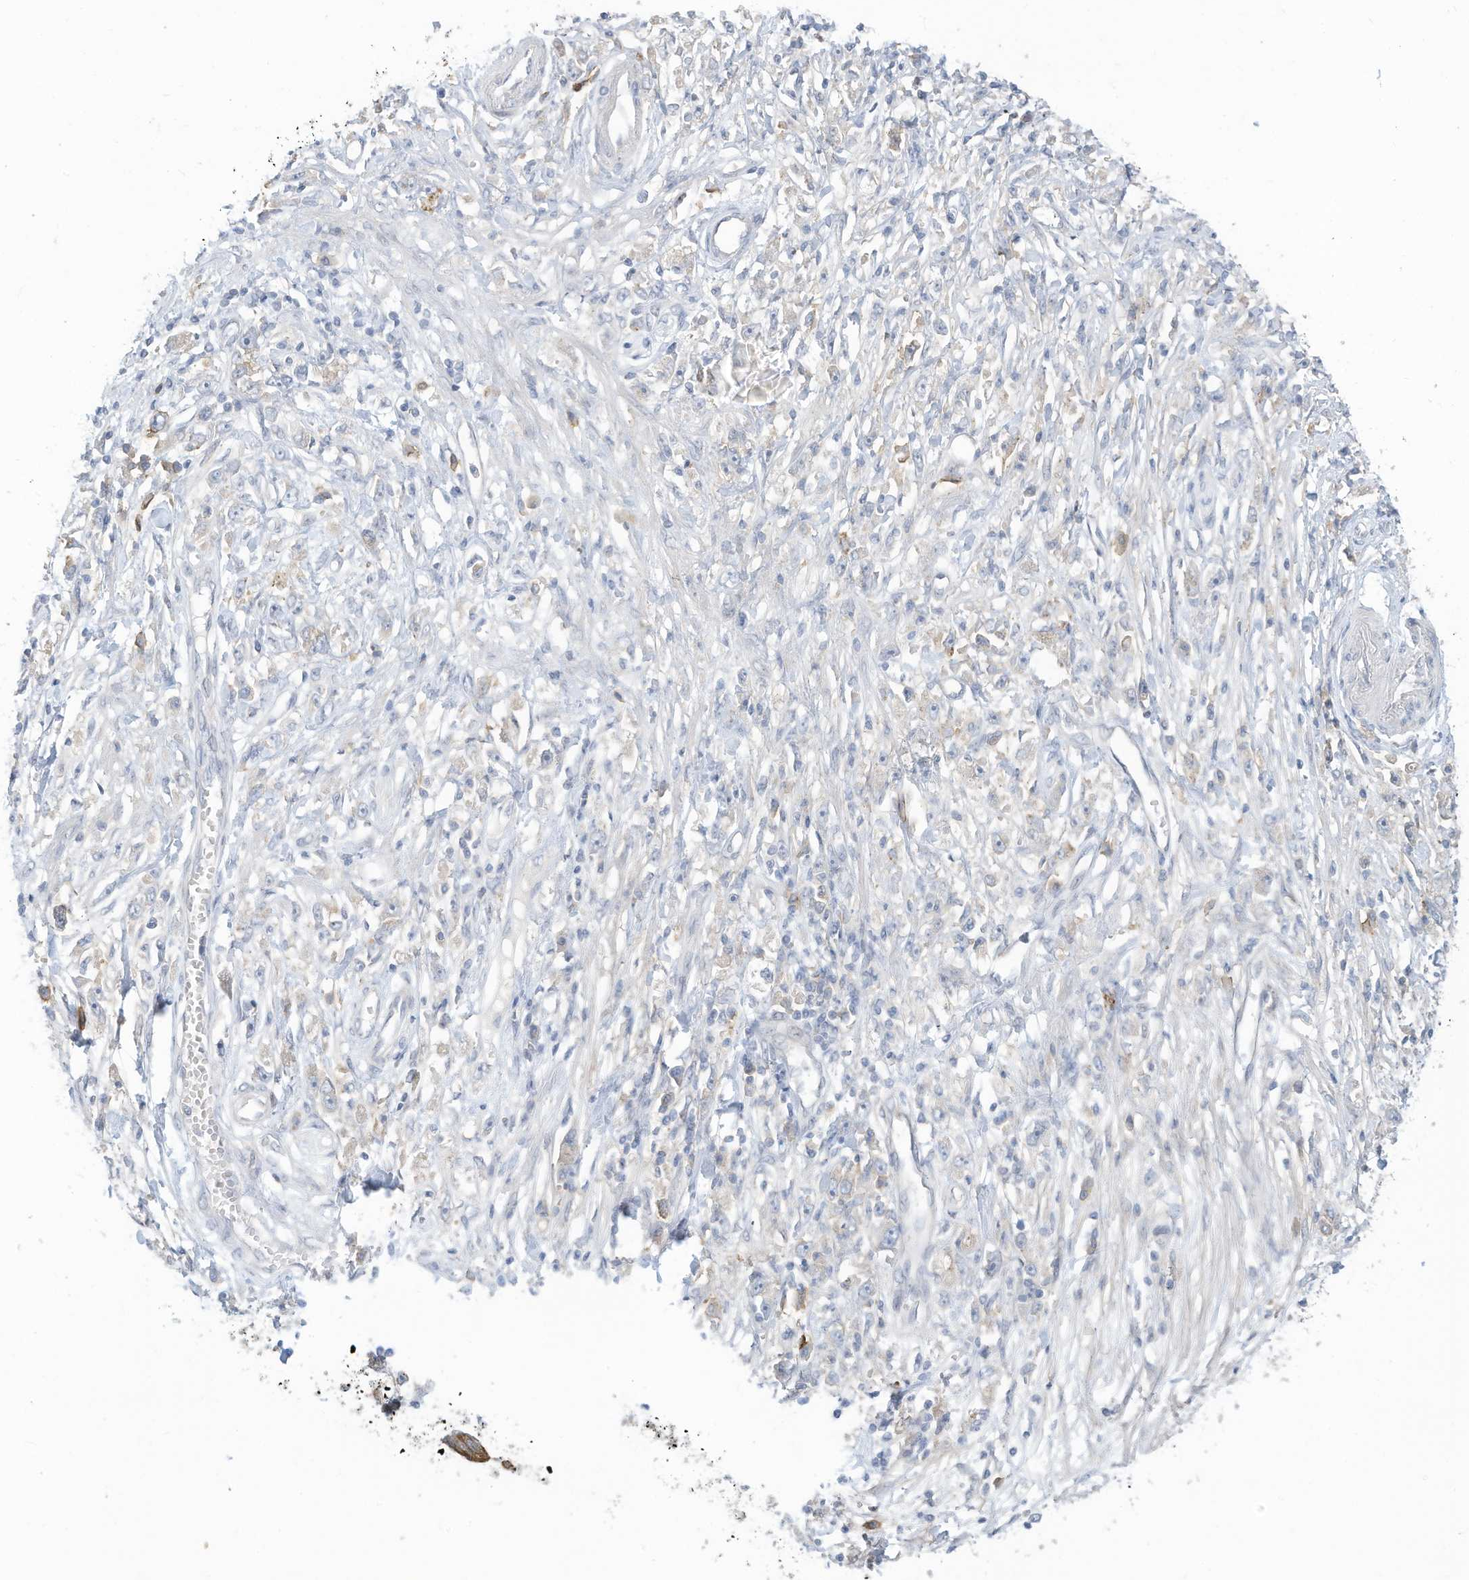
{"staining": {"intensity": "negative", "quantity": "none", "location": "none"}, "tissue": "stomach cancer", "cell_type": "Tumor cells", "image_type": "cancer", "snomed": [{"axis": "morphology", "description": "Adenocarcinoma, NOS"}, {"axis": "topography", "description": "Stomach"}], "caption": "A high-resolution image shows IHC staining of adenocarcinoma (stomach), which demonstrates no significant expression in tumor cells.", "gene": "SLC1A5", "patient": {"sex": "female", "age": 59}}